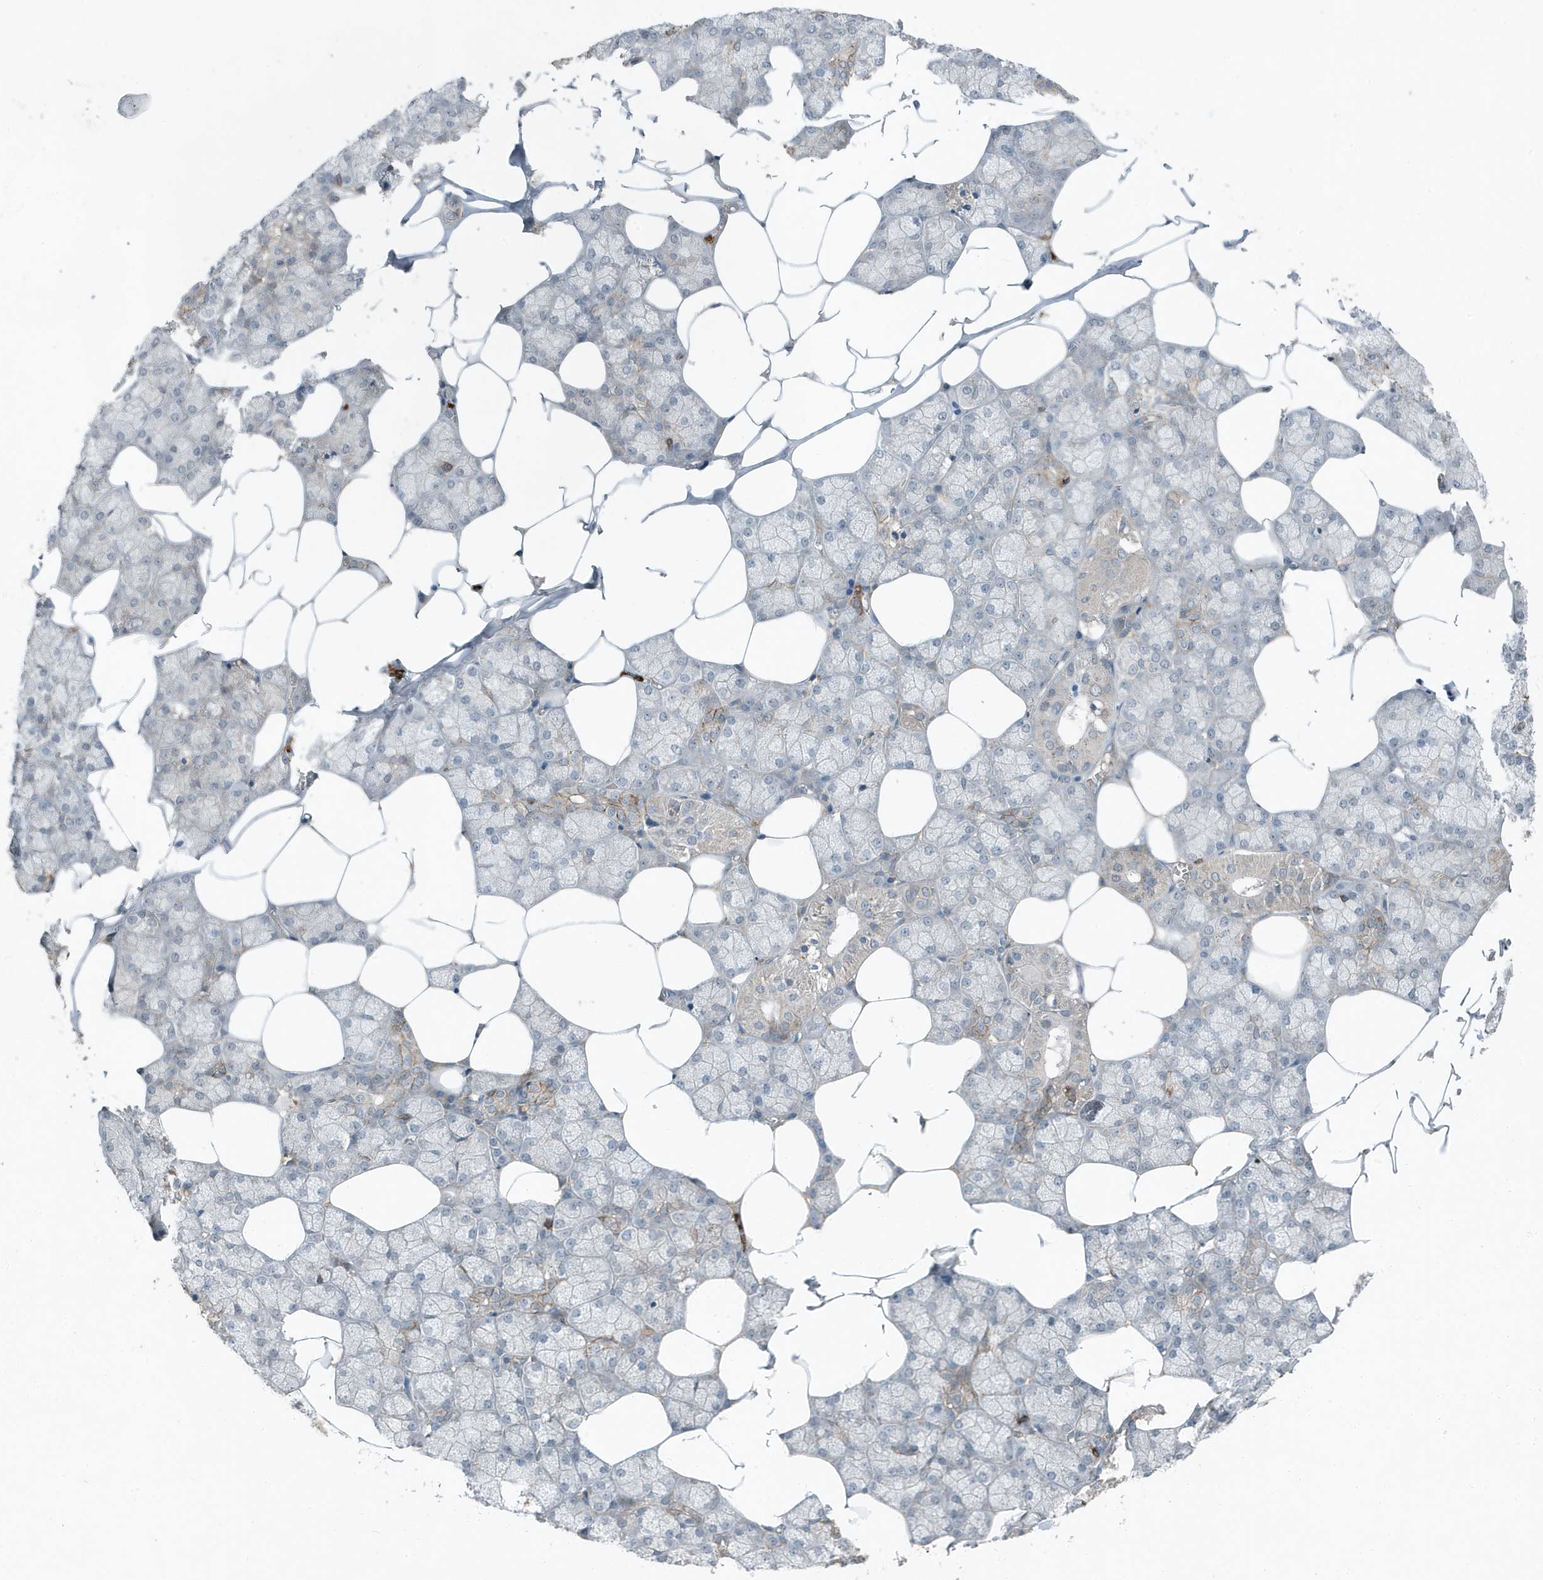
{"staining": {"intensity": "moderate", "quantity": "<25%", "location": "cytoplasmic/membranous"}, "tissue": "salivary gland", "cell_type": "Glandular cells", "image_type": "normal", "snomed": [{"axis": "morphology", "description": "Normal tissue, NOS"}, {"axis": "topography", "description": "Salivary gland"}], "caption": "This photomicrograph shows benign salivary gland stained with immunohistochemistry to label a protein in brown. The cytoplasmic/membranous of glandular cells show moderate positivity for the protein. Nuclei are counter-stained blue.", "gene": "DAPP1", "patient": {"sex": "male", "age": 62}}